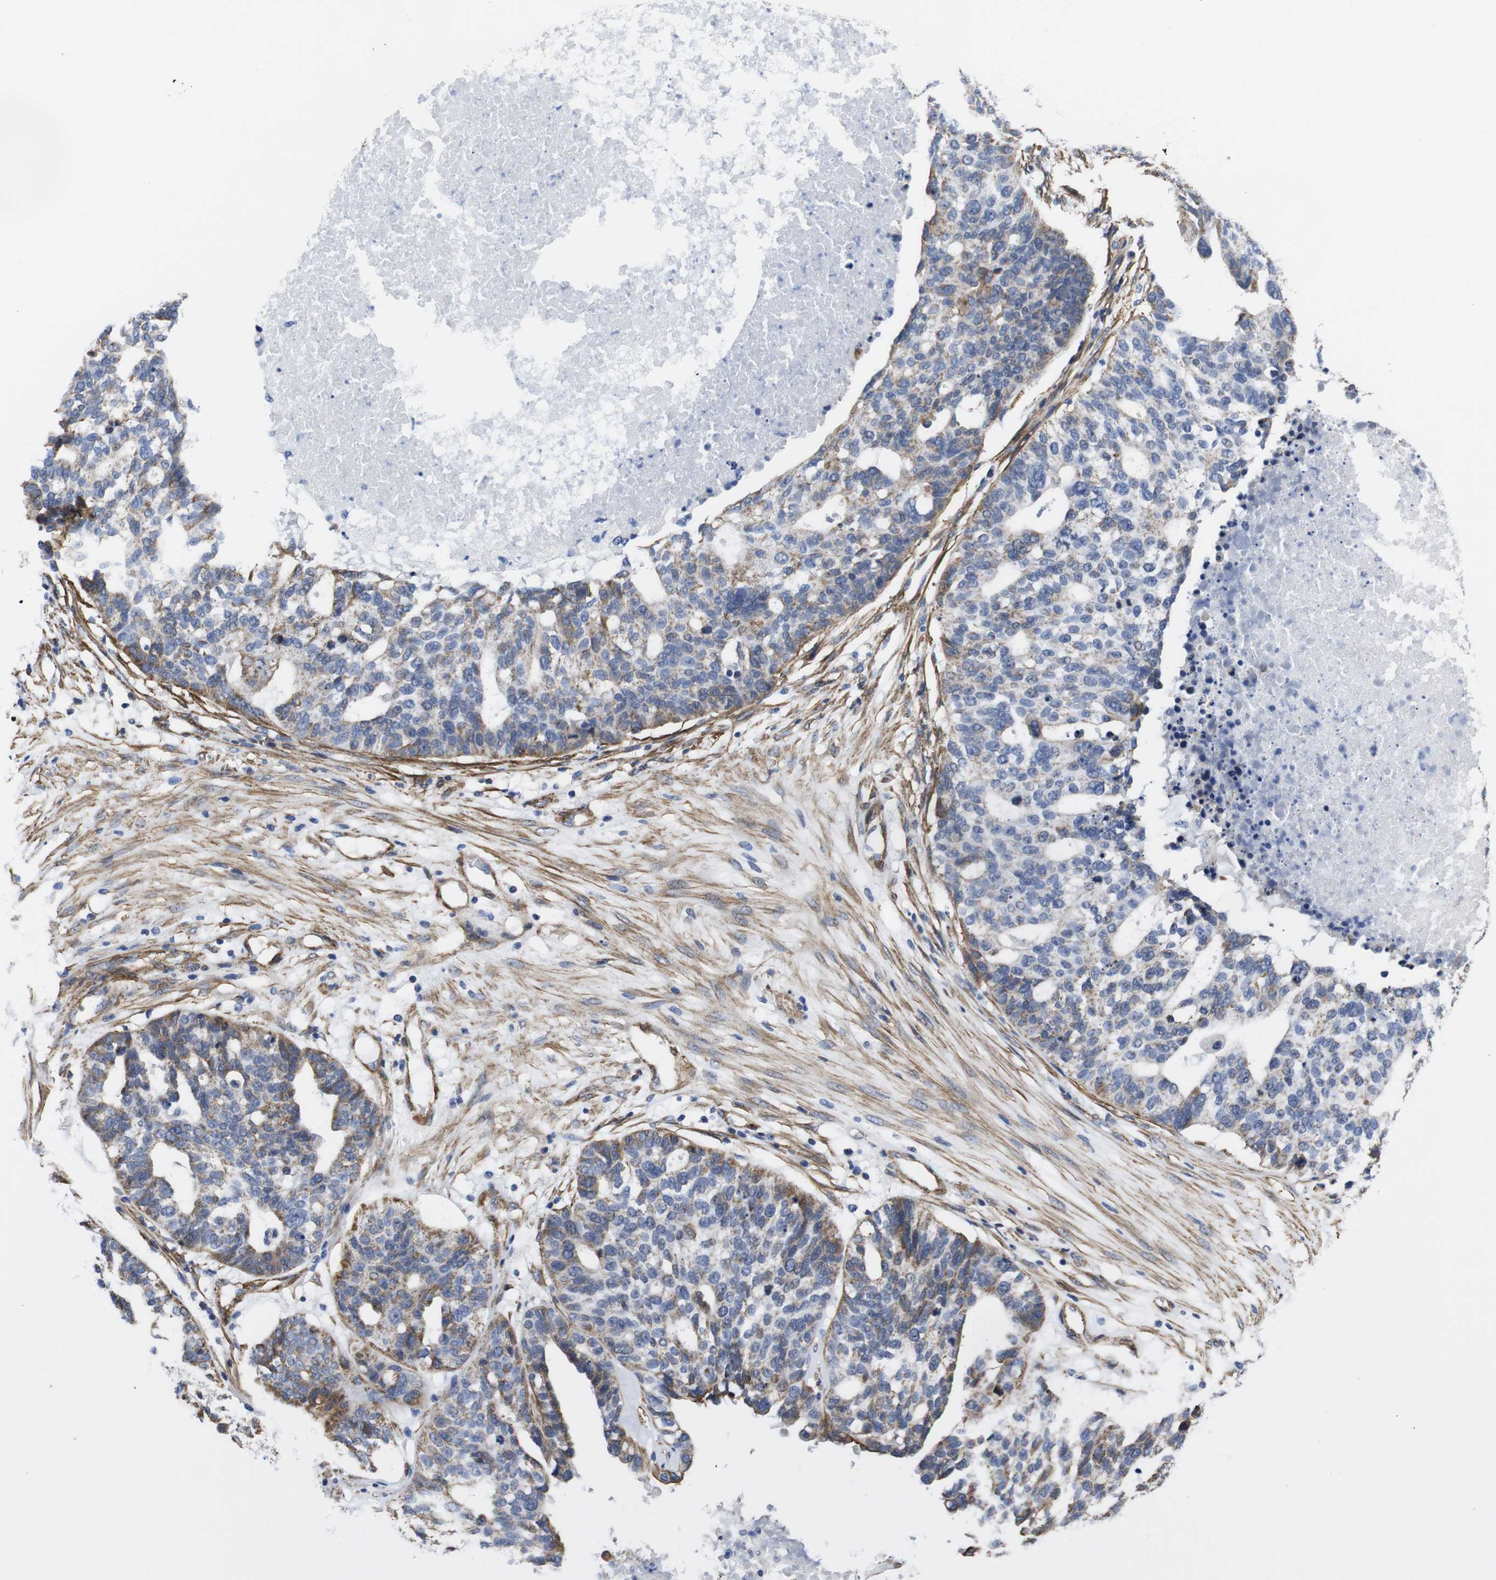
{"staining": {"intensity": "moderate", "quantity": "<25%", "location": "cytoplasmic/membranous"}, "tissue": "ovarian cancer", "cell_type": "Tumor cells", "image_type": "cancer", "snomed": [{"axis": "morphology", "description": "Cystadenocarcinoma, serous, NOS"}, {"axis": "topography", "description": "Ovary"}], "caption": "Immunohistochemistry staining of ovarian cancer (serous cystadenocarcinoma), which exhibits low levels of moderate cytoplasmic/membranous positivity in about <25% of tumor cells indicating moderate cytoplasmic/membranous protein expression. The staining was performed using DAB (brown) for protein detection and nuclei were counterstained in hematoxylin (blue).", "gene": "WNT10A", "patient": {"sex": "female", "age": 59}}